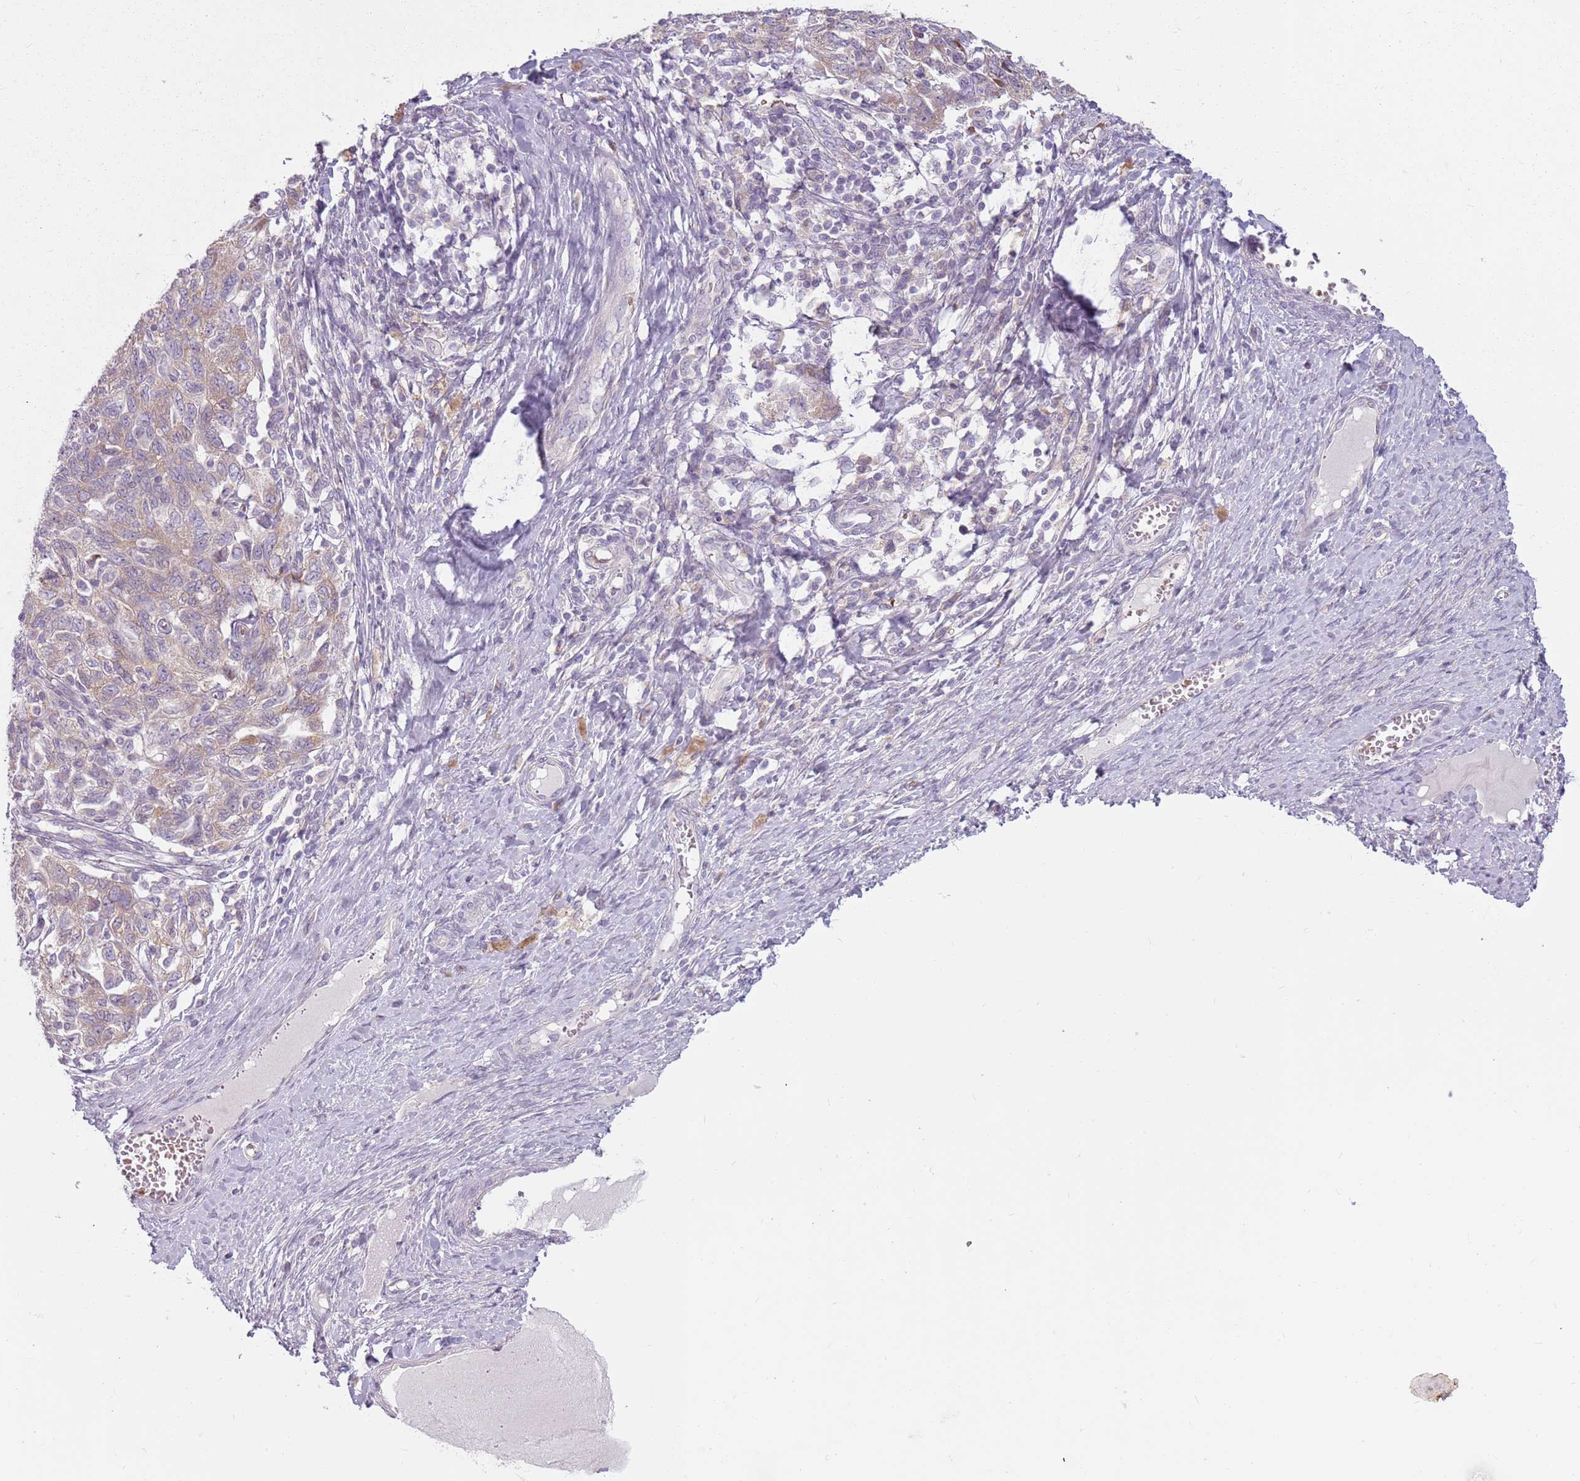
{"staining": {"intensity": "weak", "quantity": ">75%", "location": "cytoplasmic/membranous"}, "tissue": "ovarian cancer", "cell_type": "Tumor cells", "image_type": "cancer", "snomed": [{"axis": "morphology", "description": "Carcinoma, NOS"}, {"axis": "morphology", "description": "Cystadenocarcinoma, serous, NOS"}, {"axis": "topography", "description": "Ovary"}], "caption": "Ovarian serous cystadenocarcinoma tissue shows weak cytoplasmic/membranous positivity in about >75% of tumor cells", "gene": "HSPA14", "patient": {"sex": "female", "age": 69}}